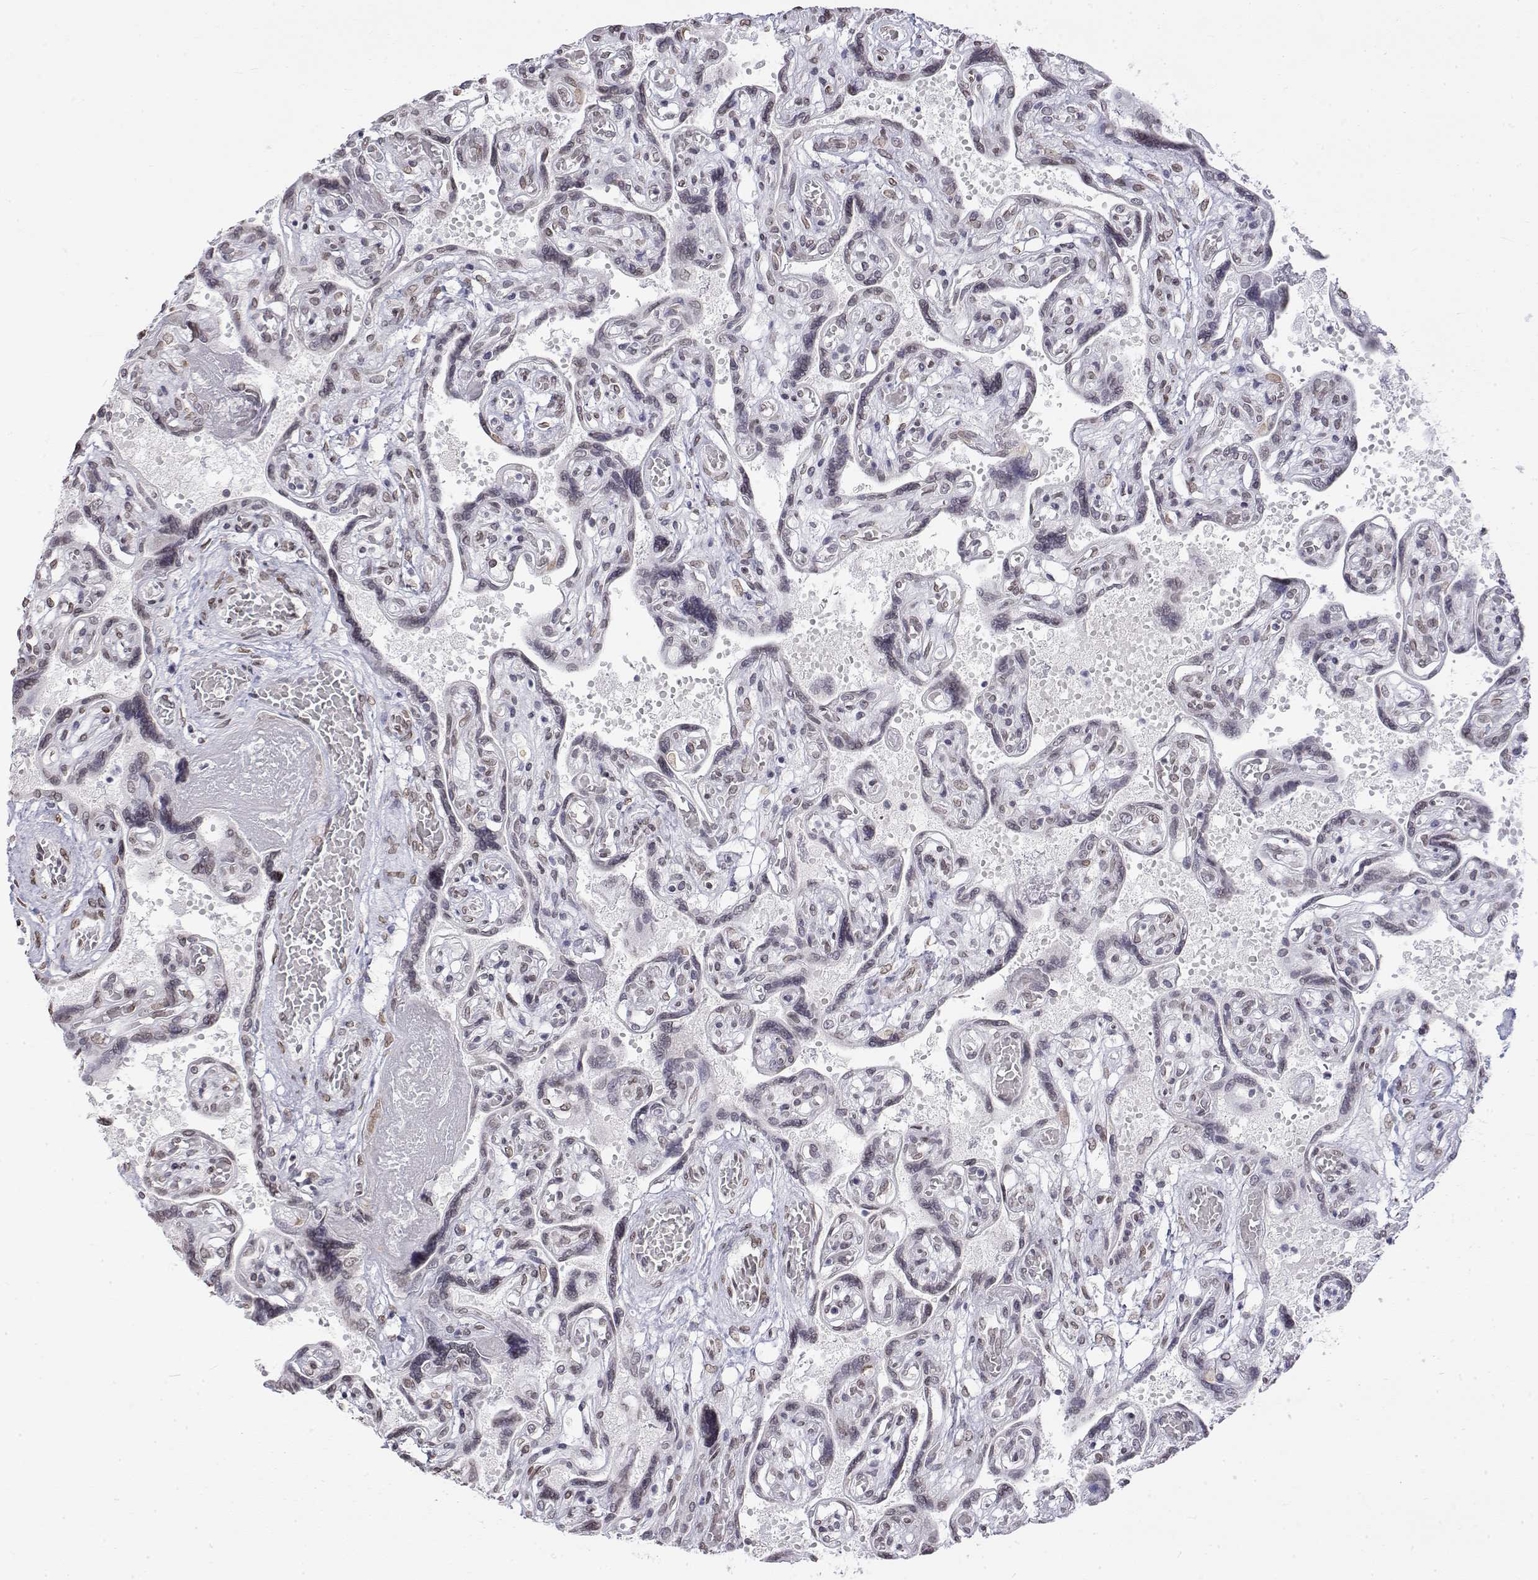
{"staining": {"intensity": "weak", "quantity": ">75%", "location": "nuclear"}, "tissue": "placenta", "cell_type": "Decidual cells", "image_type": "normal", "snomed": [{"axis": "morphology", "description": "Normal tissue, NOS"}, {"axis": "topography", "description": "Placenta"}], "caption": "Placenta stained for a protein (brown) demonstrates weak nuclear positive expression in about >75% of decidual cells.", "gene": "ZNF532", "patient": {"sex": "female", "age": 32}}